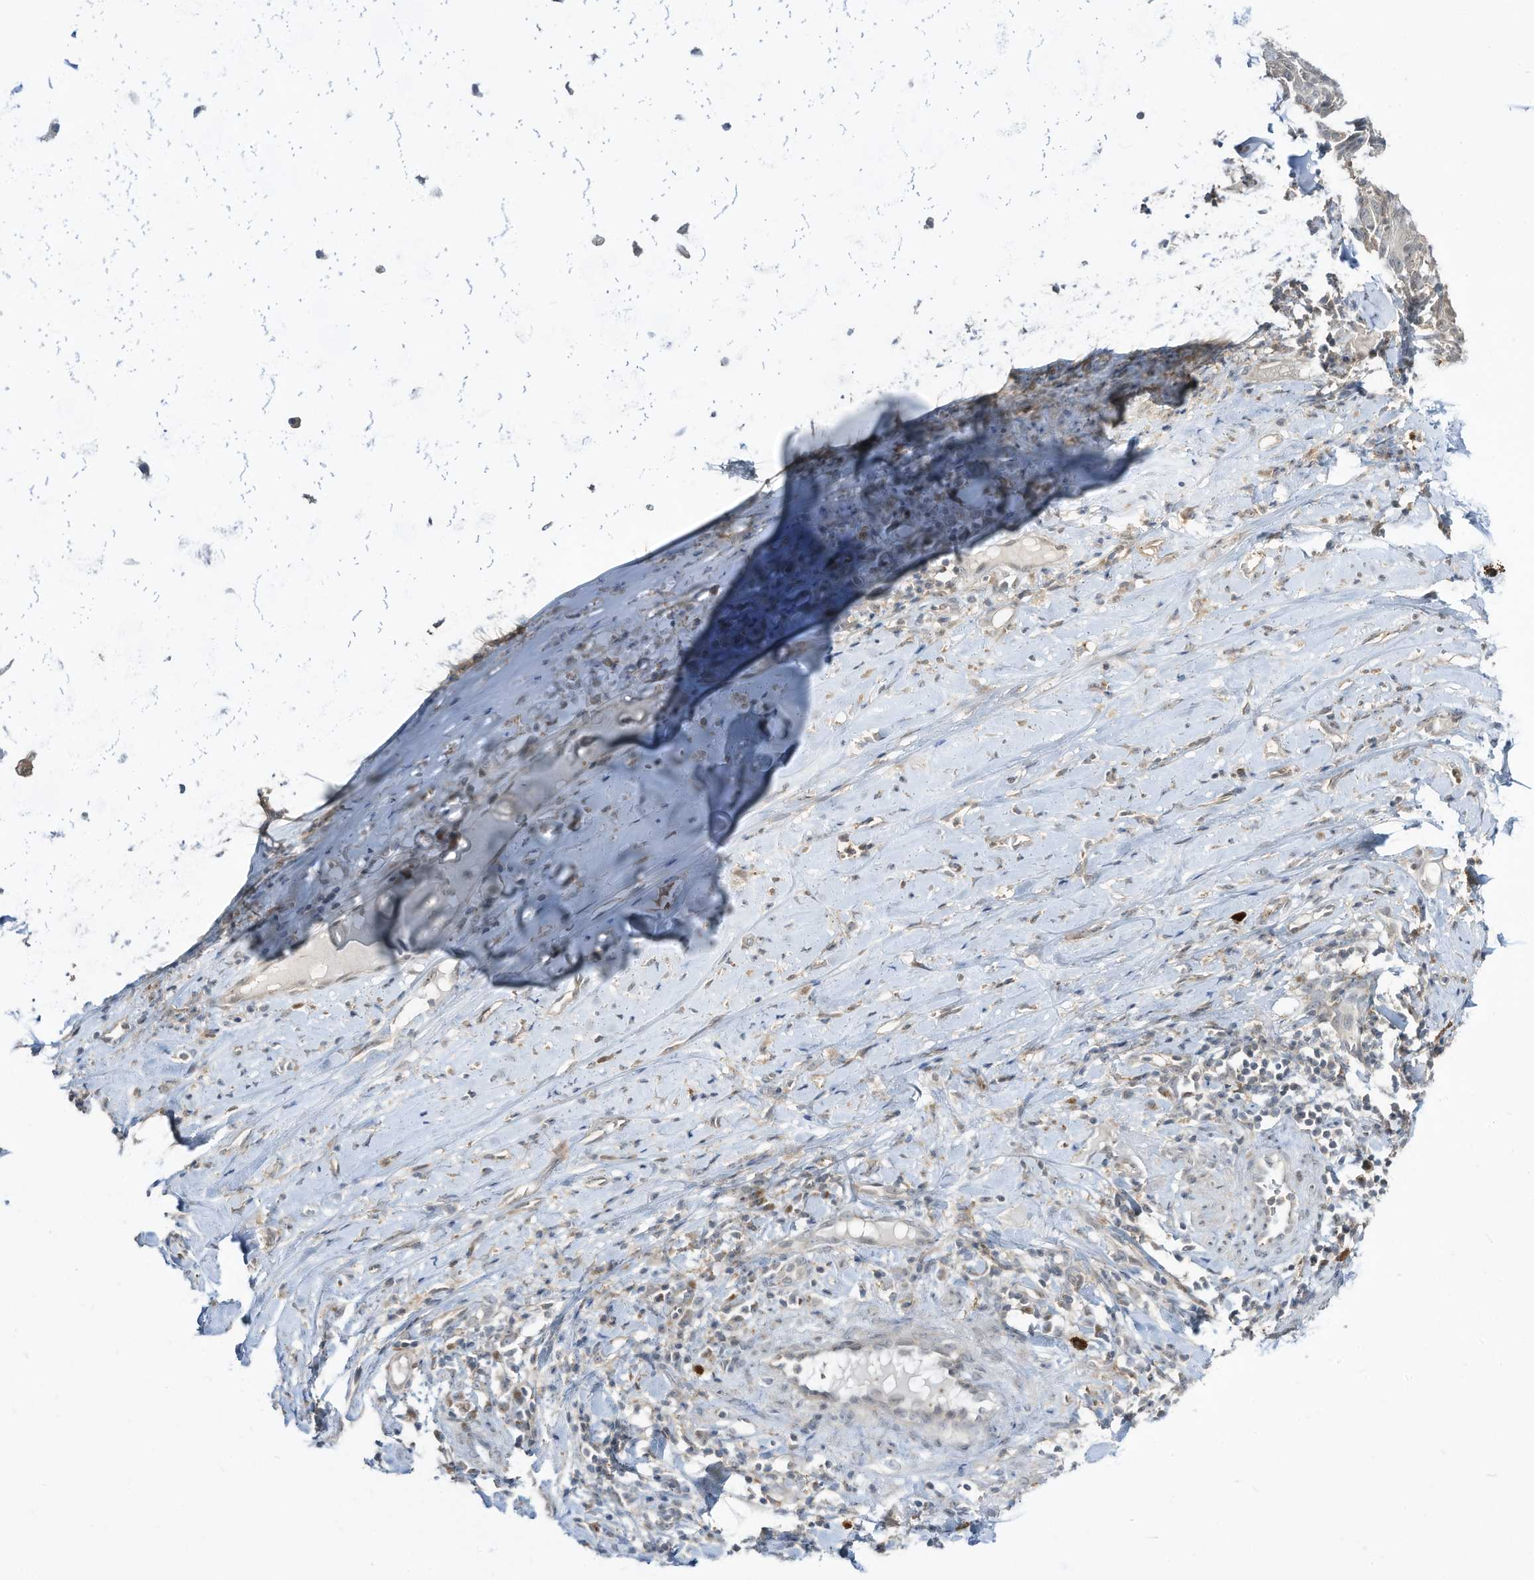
{"staining": {"intensity": "negative", "quantity": "none", "location": "none"}, "tissue": "soft tissue", "cell_type": "Chondrocytes", "image_type": "normal", "snomed": [{"axis": "morphology", "description": "Normal tissue, NOS"}, {"axis": "morphology", "description": "Basal cell carcinoma"}, {"axis": "topography", "description": "Cartilage tissue"}, {"axis": "topography", "description": "Nasopharynx"}, {"axis": "topography", "description": "Oral tissue"}], "caption": "A high-resolution photomicrograph shows IHC staining of normal soft tissue, which displays no significant positivity in chondrocytes.", "gene": "DZIP3", "patient": {"sex": "female", "age": 77}}